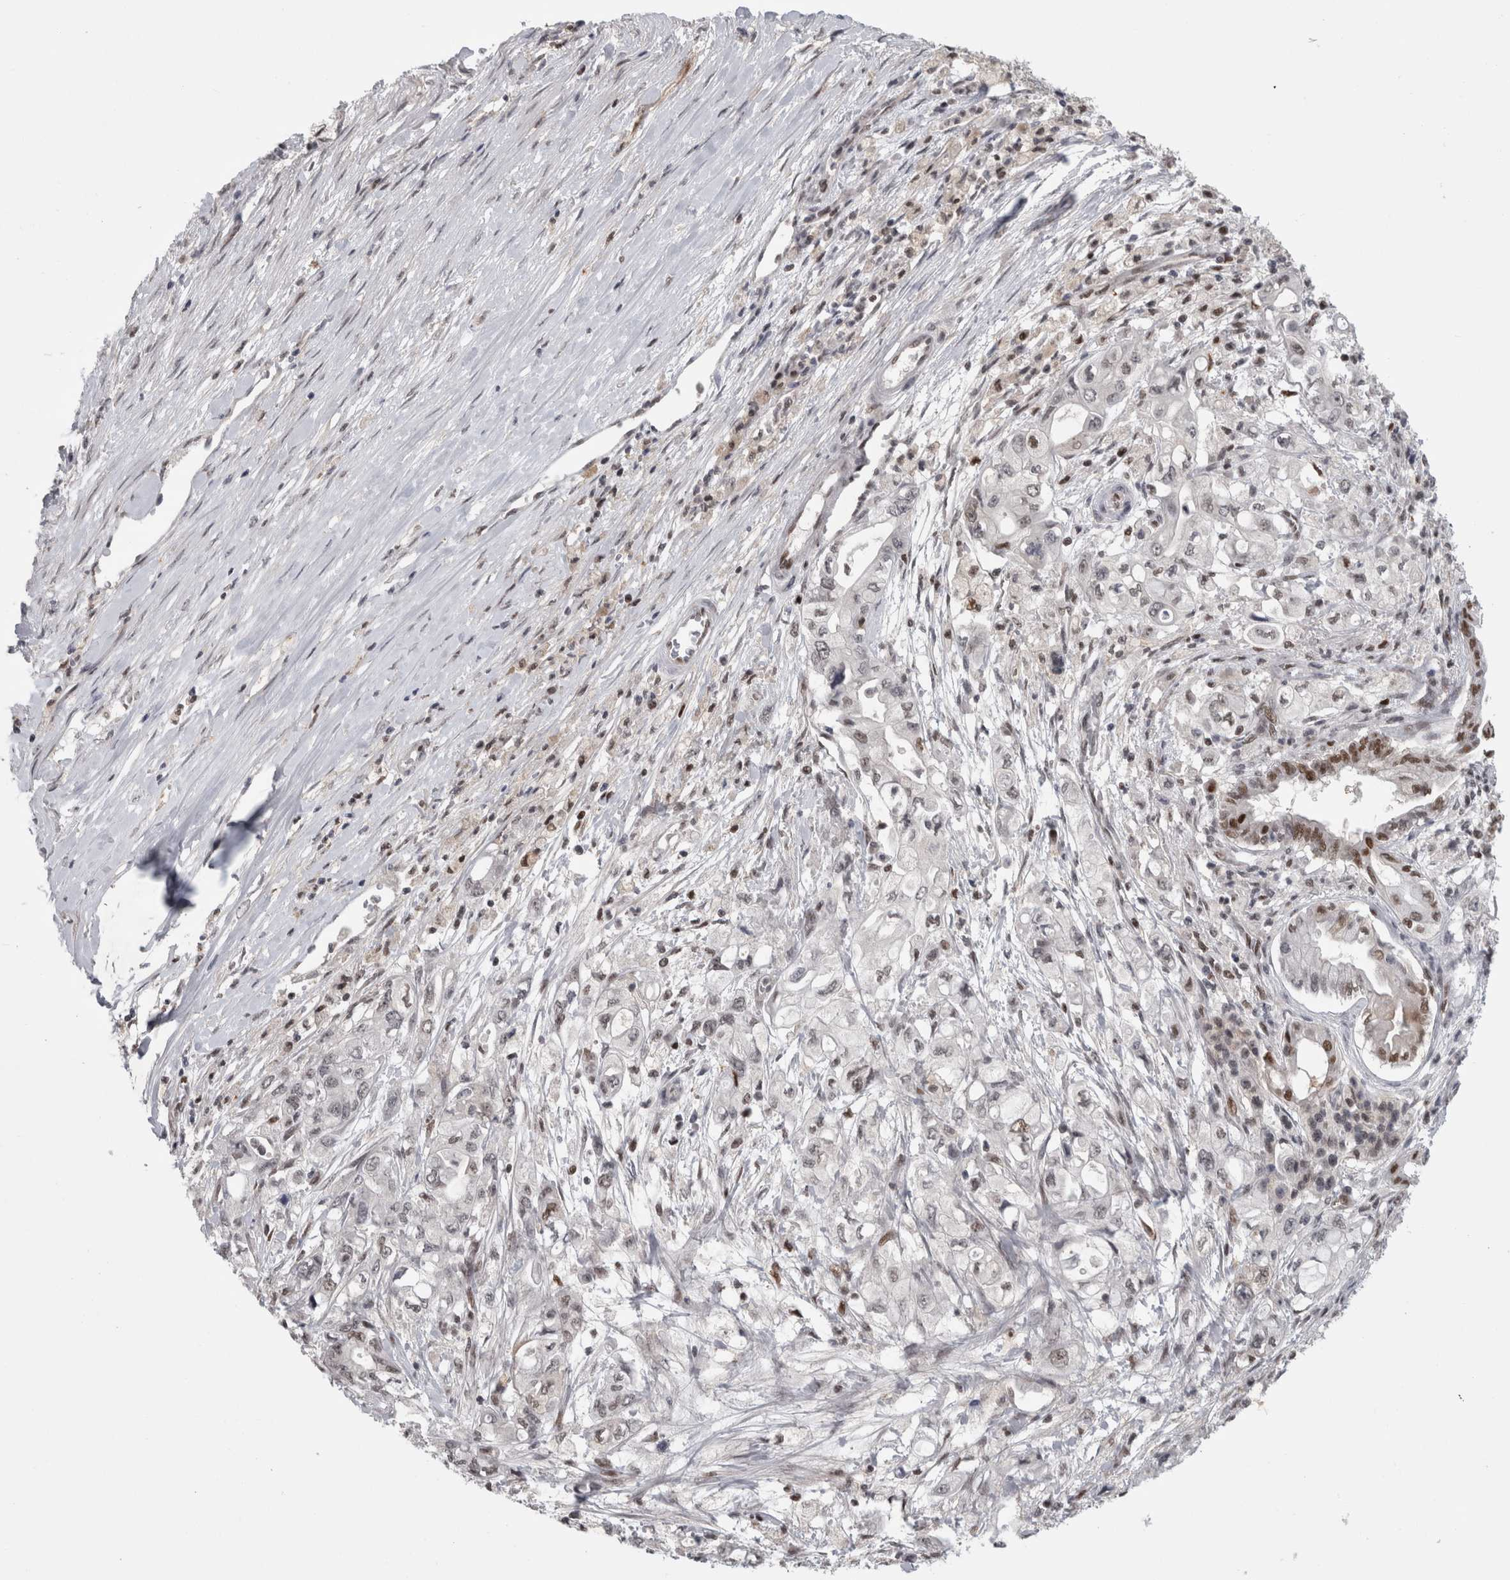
{"staining": {"intensity": "moderate", "quantity": "<25%", "location": "nuclear"}, "tissue": "pancreatic cancer", "cell_type": "Tumor cells", "image_type": "cancer", "snomed": [{"axis": "morphology", "description": "Adenocarcinoma, NOS"}, {"axis": "topography", "description": "Pancreas"}], "caption": "Adenocarcinoma (pancreatic) was stained to show a protein in brown. There is low levels of moderate nuclear positivity in approximately <25% of tumor cells.", "gene": "SRARP", "patient": {"sex": "male", "age": 79}}